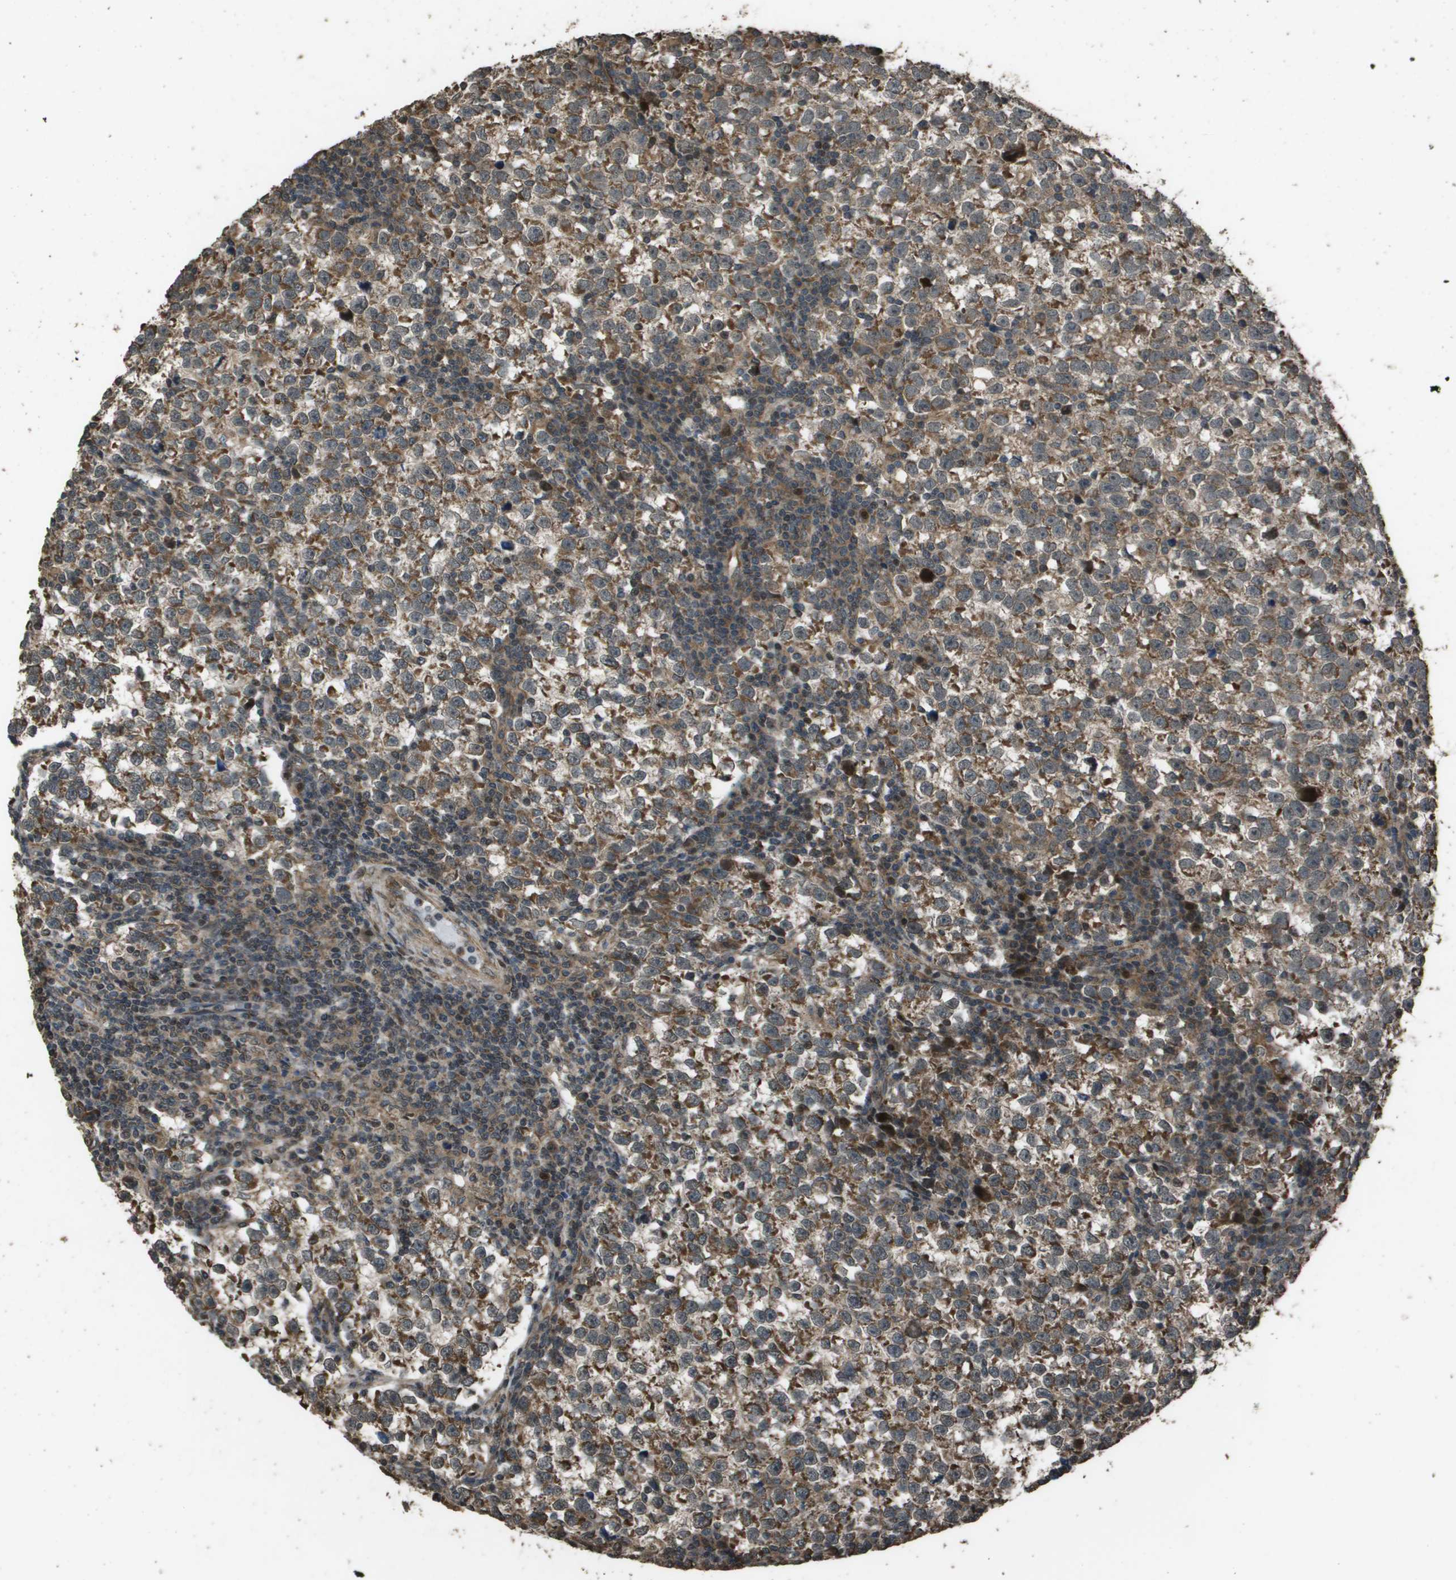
{"staining": {"intensity": "moderate", "quantity": ">75%", "location": "cytoplasmic/membranous"}, "tissue": "testis cancer", "cell_type": "Tumor cells", "image_type": "cancer", "snomed": [{"axis": "morphology", "description": "Normal tissue, NOS"}, {"axis": "morphology", "description": "Seminoma, NOS"}, {"axis": "topography", "description": "Testis"}], "caption": "Moderate cytoplasmic/membranous protein positivity is appreciated in about >75% of tumor cells in testis cancer. (DAB (3,3'-diaminobenzidine) = brown stain, brightfield microscopy at high magnification).", "gene": "FIG4", "patient": {"sex": "male", "age": 43}}